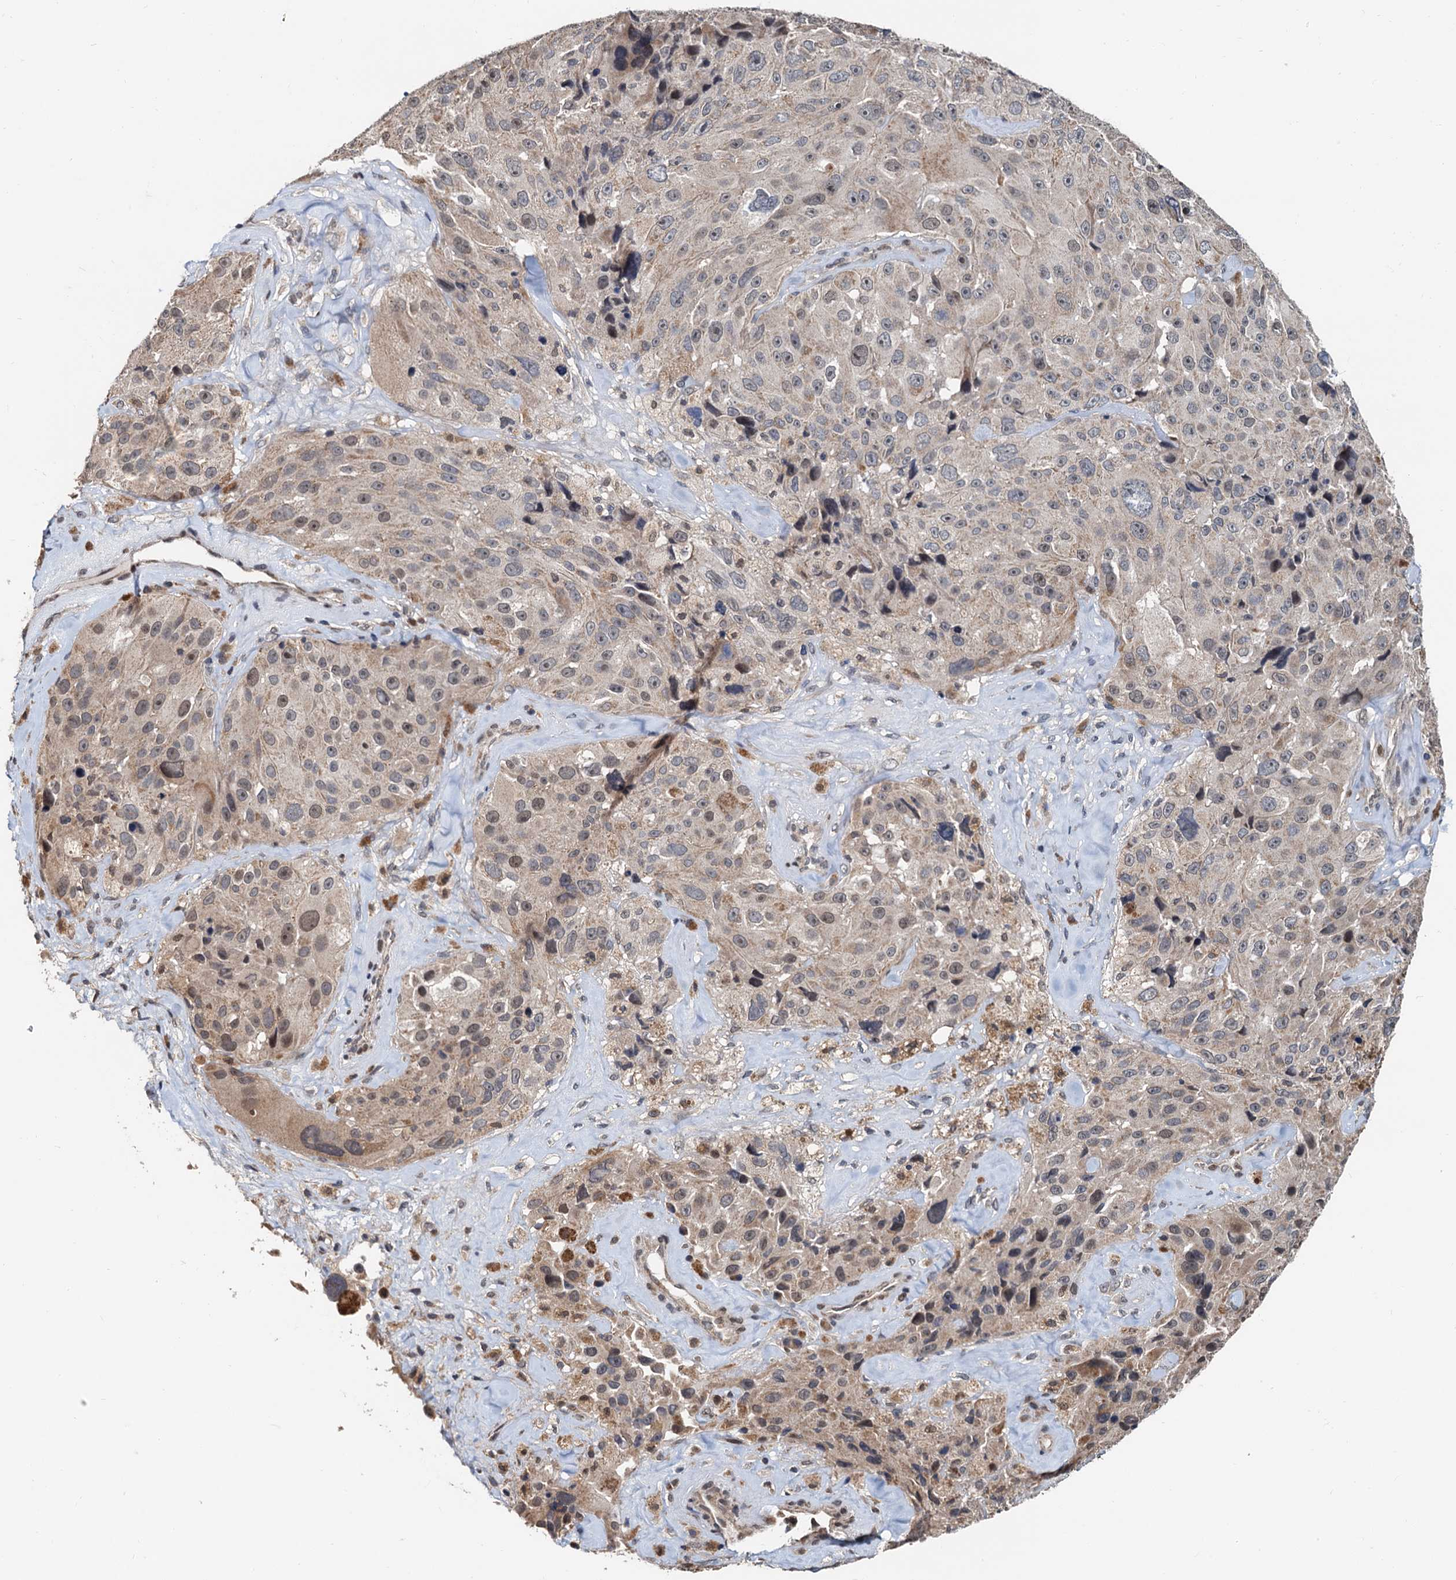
{"staining": {"intensity": "weak", "quantity": "25%-75%", "location": "cytoplasmic/membranous"}, "tissue": "melanoma", "cell_type": "Tumor cells", "image_type": "cancer", "snomed": [{"axis": "morphology", "description": "Malignant melanoma, Metastatic site"}, {"axis": "topography", "description": "Lymph node"}], "caption": "Tumor cells exhibit weak cytoplasmic/membranous positivity in approximately 25%-75% of cells in malignant melanoma (metastatic site). The staining was performed using DAB to visualize the protein expression in brown, while the nuclei were stained in blue with hematoxylin (Magnification: 20x).", "gene": "MCMBP", "patient": {"sex": "male", "age": 62}}